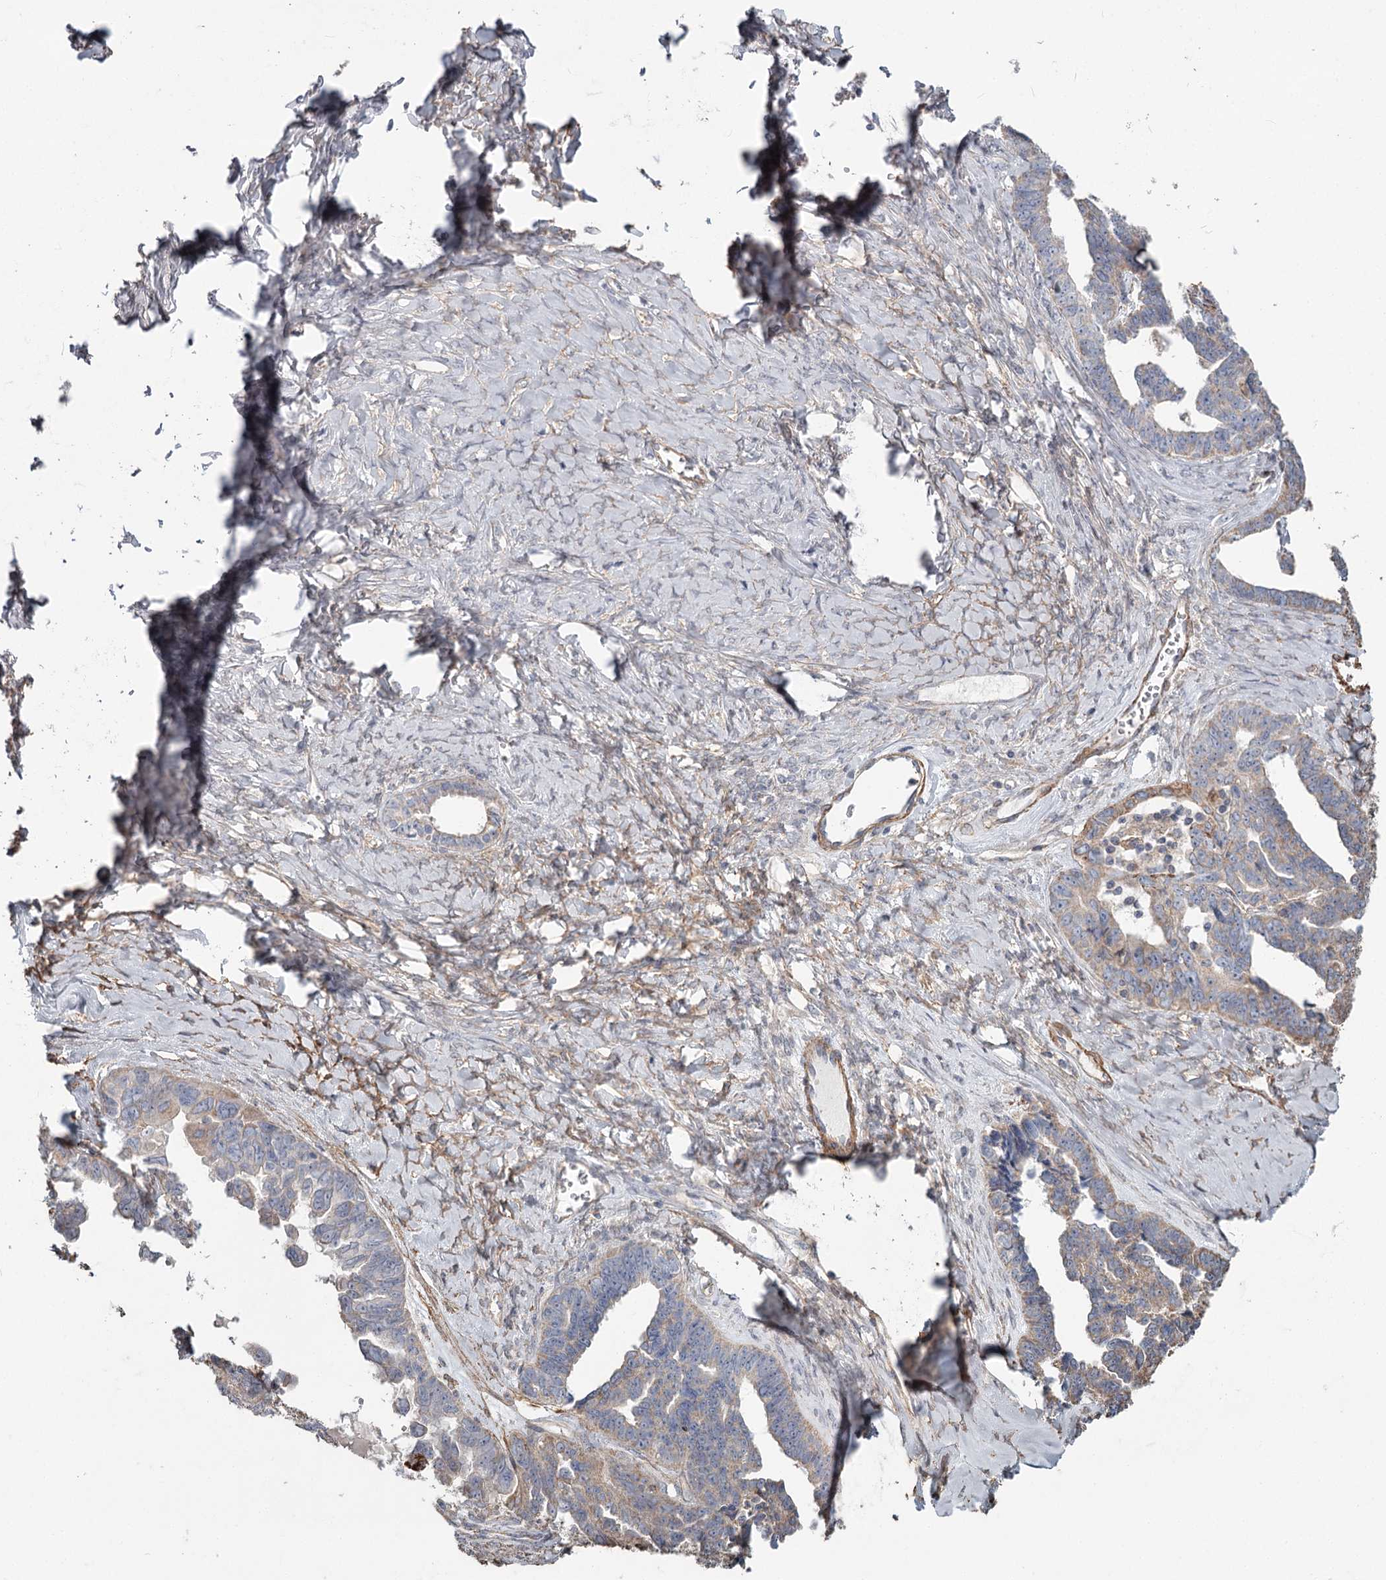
{"staining": {"intensity": "weak", "quantity": "<25%", "location": "cytoplasmic/membranous"}, "tissue": "ovarian cancer", "cell_type": "Tumor cells", "image_type": "cancer", "snomed": [{"axis": "morphology", "description": "Cystadenocarcinoma, serous, NOS"}, {"axis": "topography", "description": "Ovary"}], "caption": "An immunohistochemistry image of ovarian serous cystadenocarcinoma is shown. There is no staining in tumor cells of ovarian serous cystadenocarcinoma.", "gene": "DHRS9", "patient": {"sex": "female", "age": 79}}